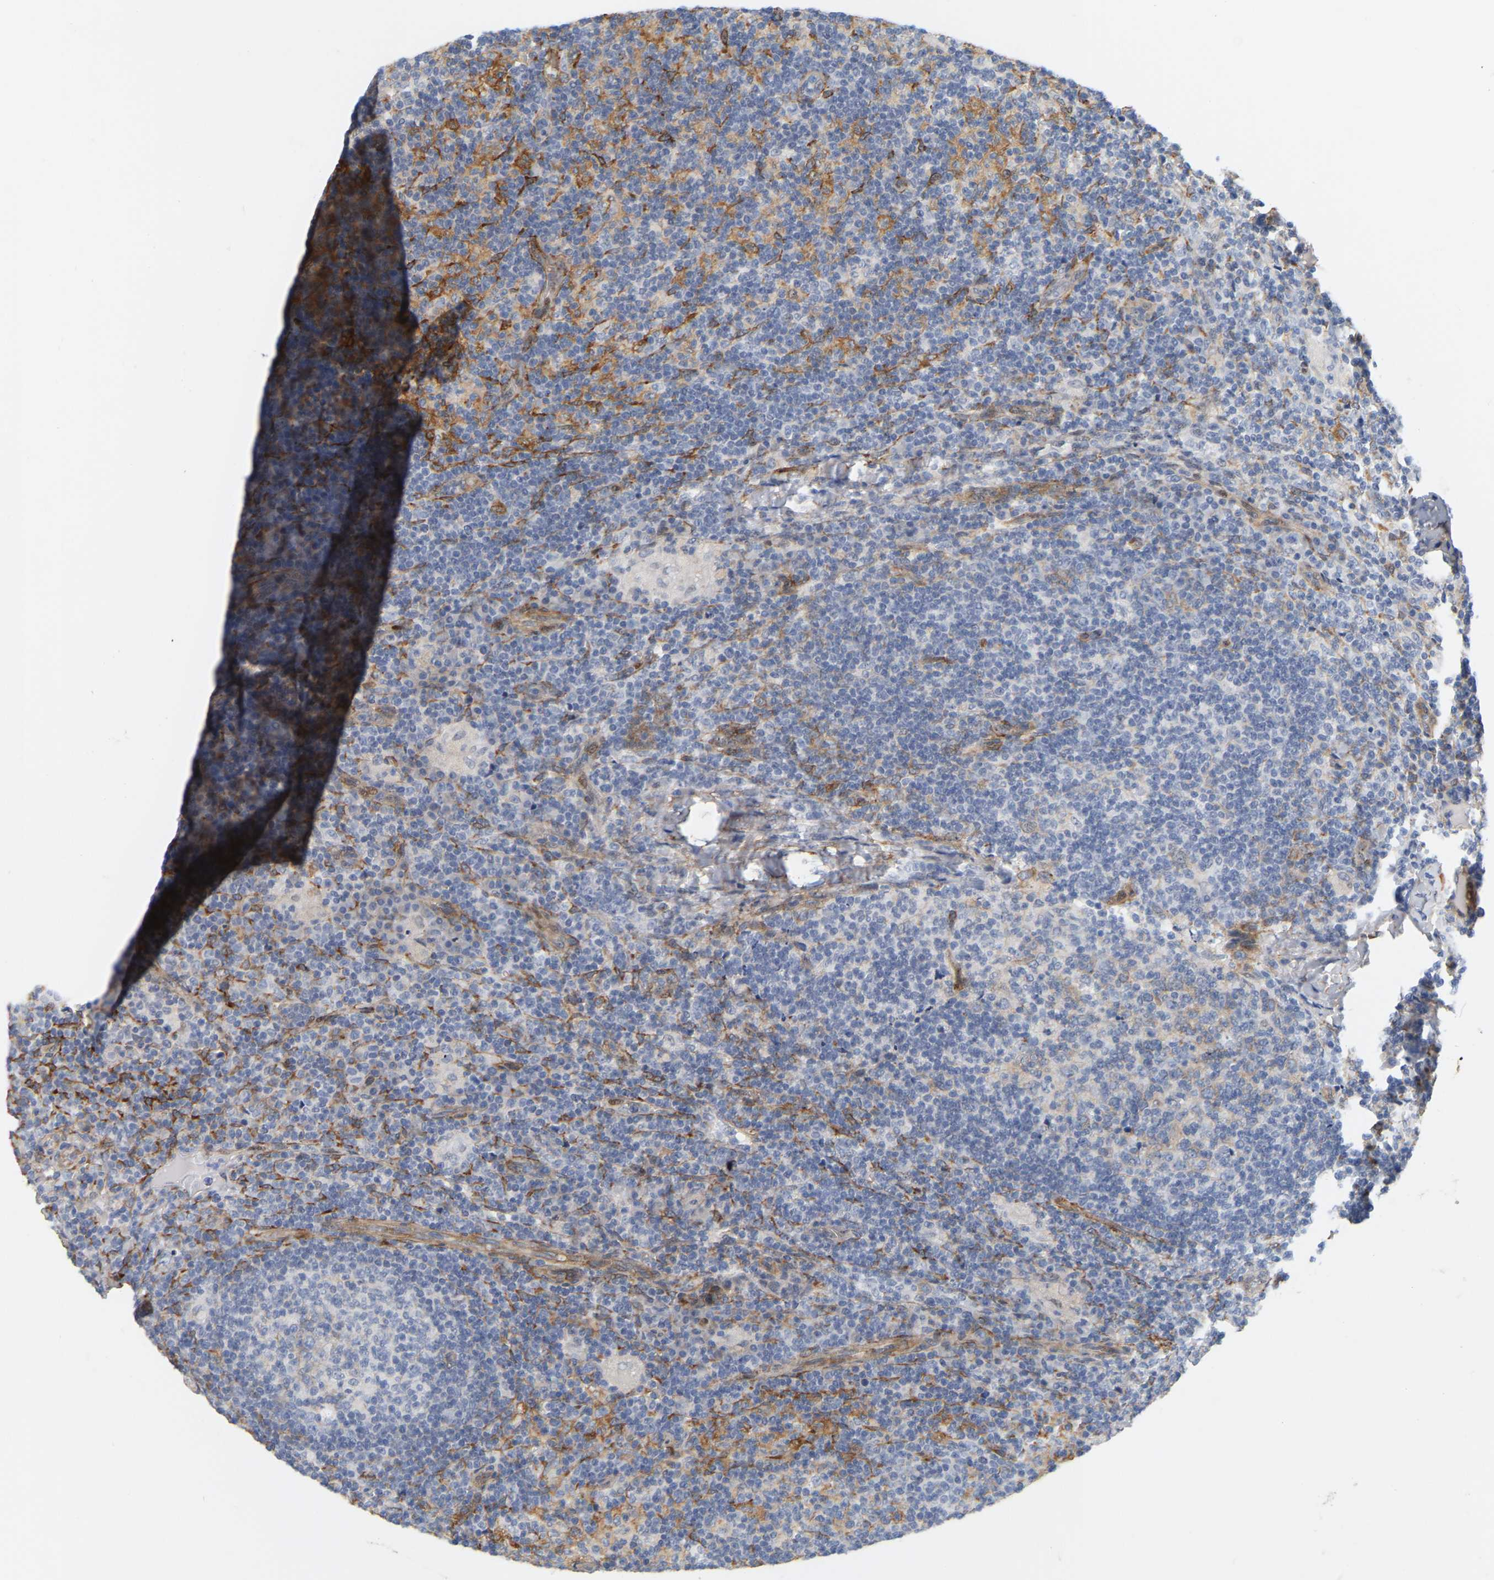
{"staining": {"intensity": "moderate", "quantity": ">75%", "location": "cytoplasmic/membranous"}, "tissue": "lymph node", "cell_type": "Germinal center cells", "image_type": "normal", "snomed": [{"axis": "morphology", "description": "Normal tissue, NOS"}, {"axis": "morphology", "description": "Inflammation, NOS"}, {"axis": "topography", "description": "Lymph node"}], "caption": "Germinal center cells reveal medium levels of moderate cytoplasmic/membranous expression in about >75% of cells in unremarkable human lymph node. The staining was performed using DAB (3,3'-diaminobenzidine) to visualize the protein expression in brown, while the nuclei were stained in blue with hematoxylin (Magnification: 20x).", "gene": "RAPH1", "patient": {"sex": "male", "age": 55}}